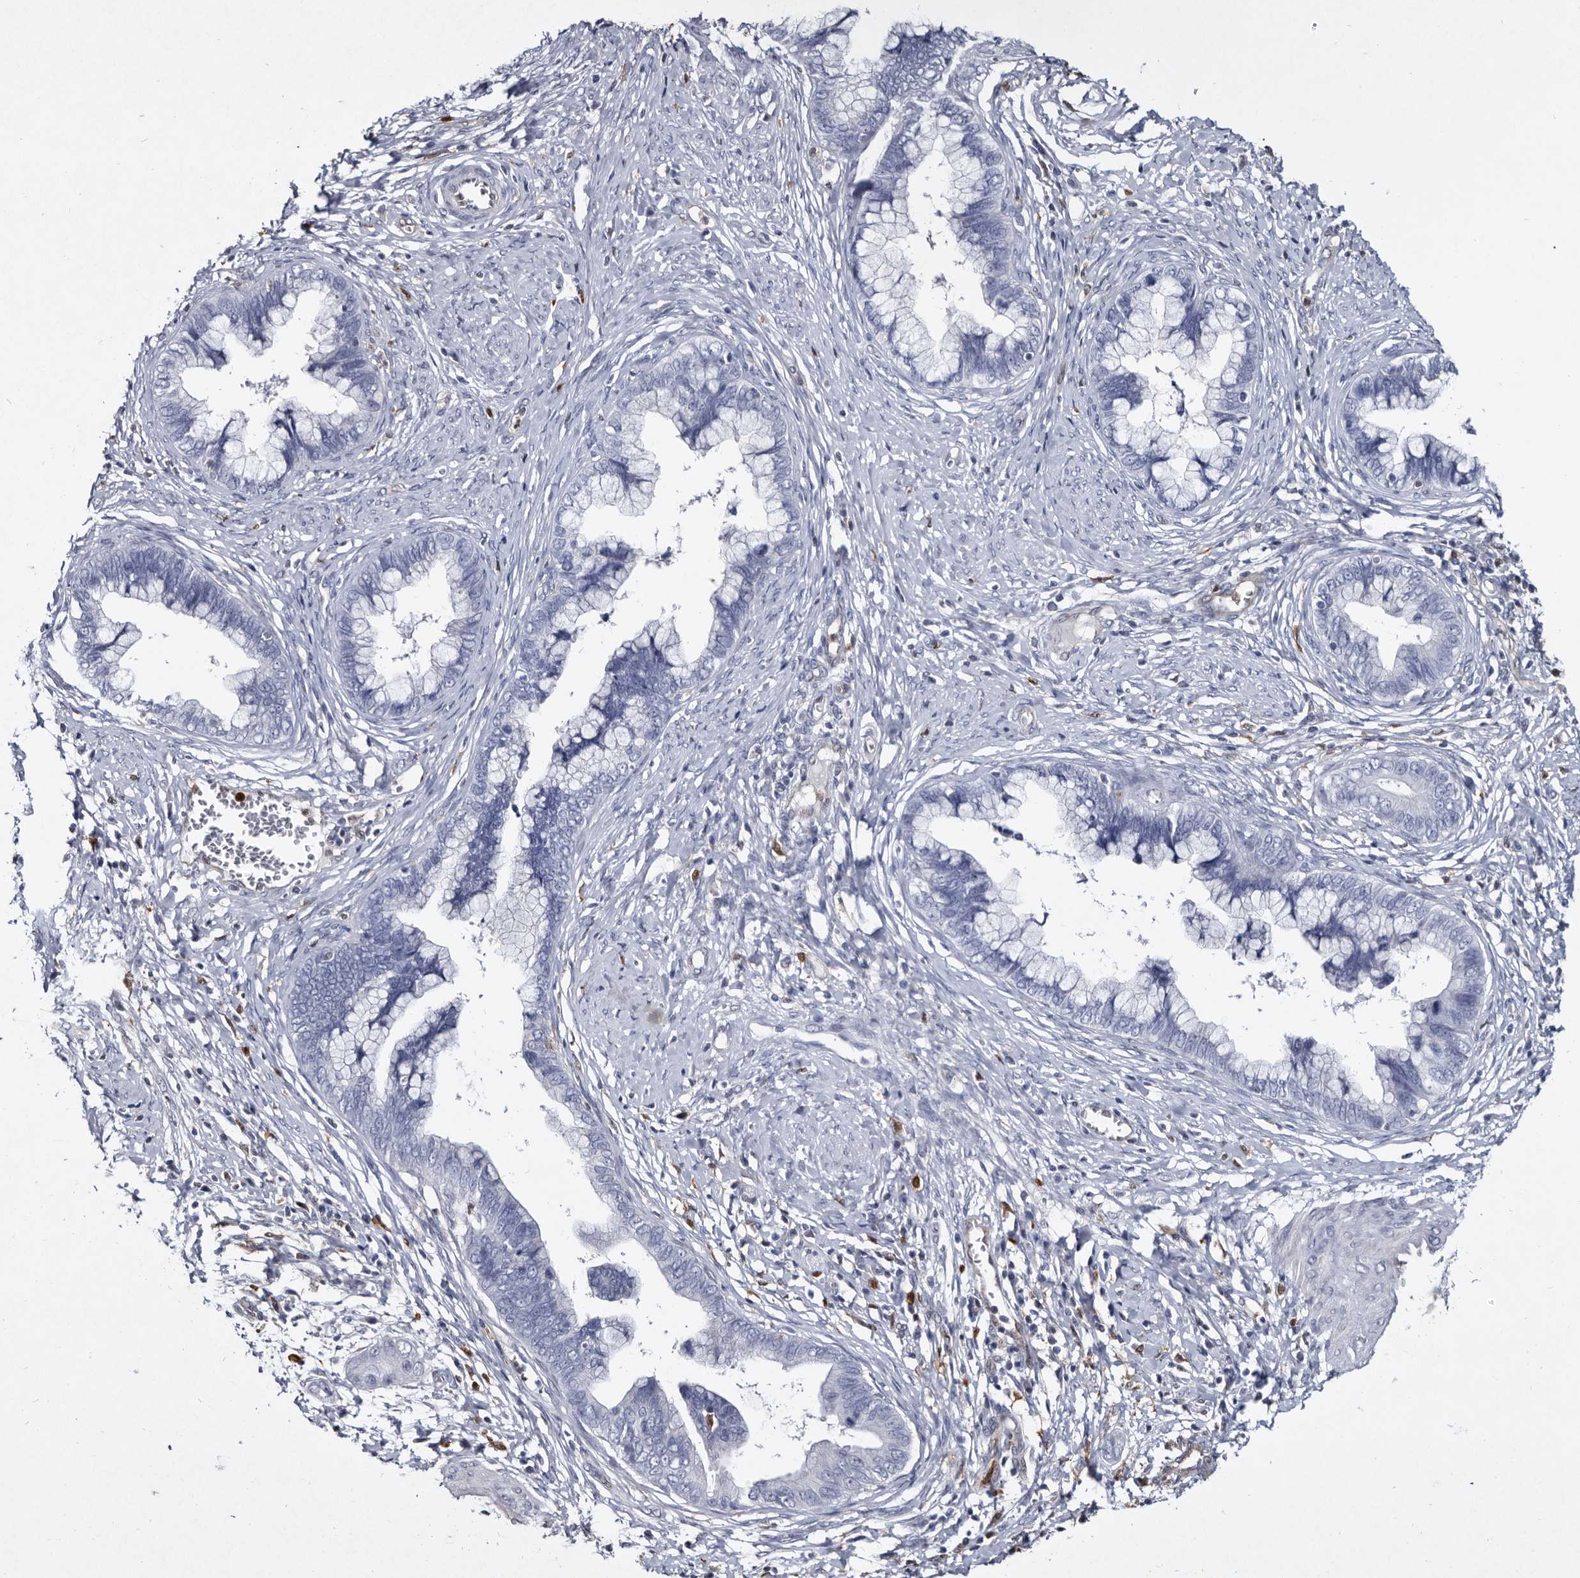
{"staining": {"intensity": "negative", "quantity": "none", "location": "none"}, "tissue": "cervical cancer", "cell_type": "Tumor cells", "image_type": "cancer", "snomed": [{"axis": "morphology", "description": "Adenocarcinoma, NOS"}, {"axis": "topography", "description": "Cervix"}], "caption": "Tumor cells show no significant protein expression in cervical adenocarcinoma. Brightfield microscopy of immunohistochemistry (IHC) stained with DAB (3,3'-diaminobenzidine) (brown) and hematoxylin (blue), captured at high magnification.", "gene": "SERPINB8", "patient": {"sex": "female", "age": 44}}